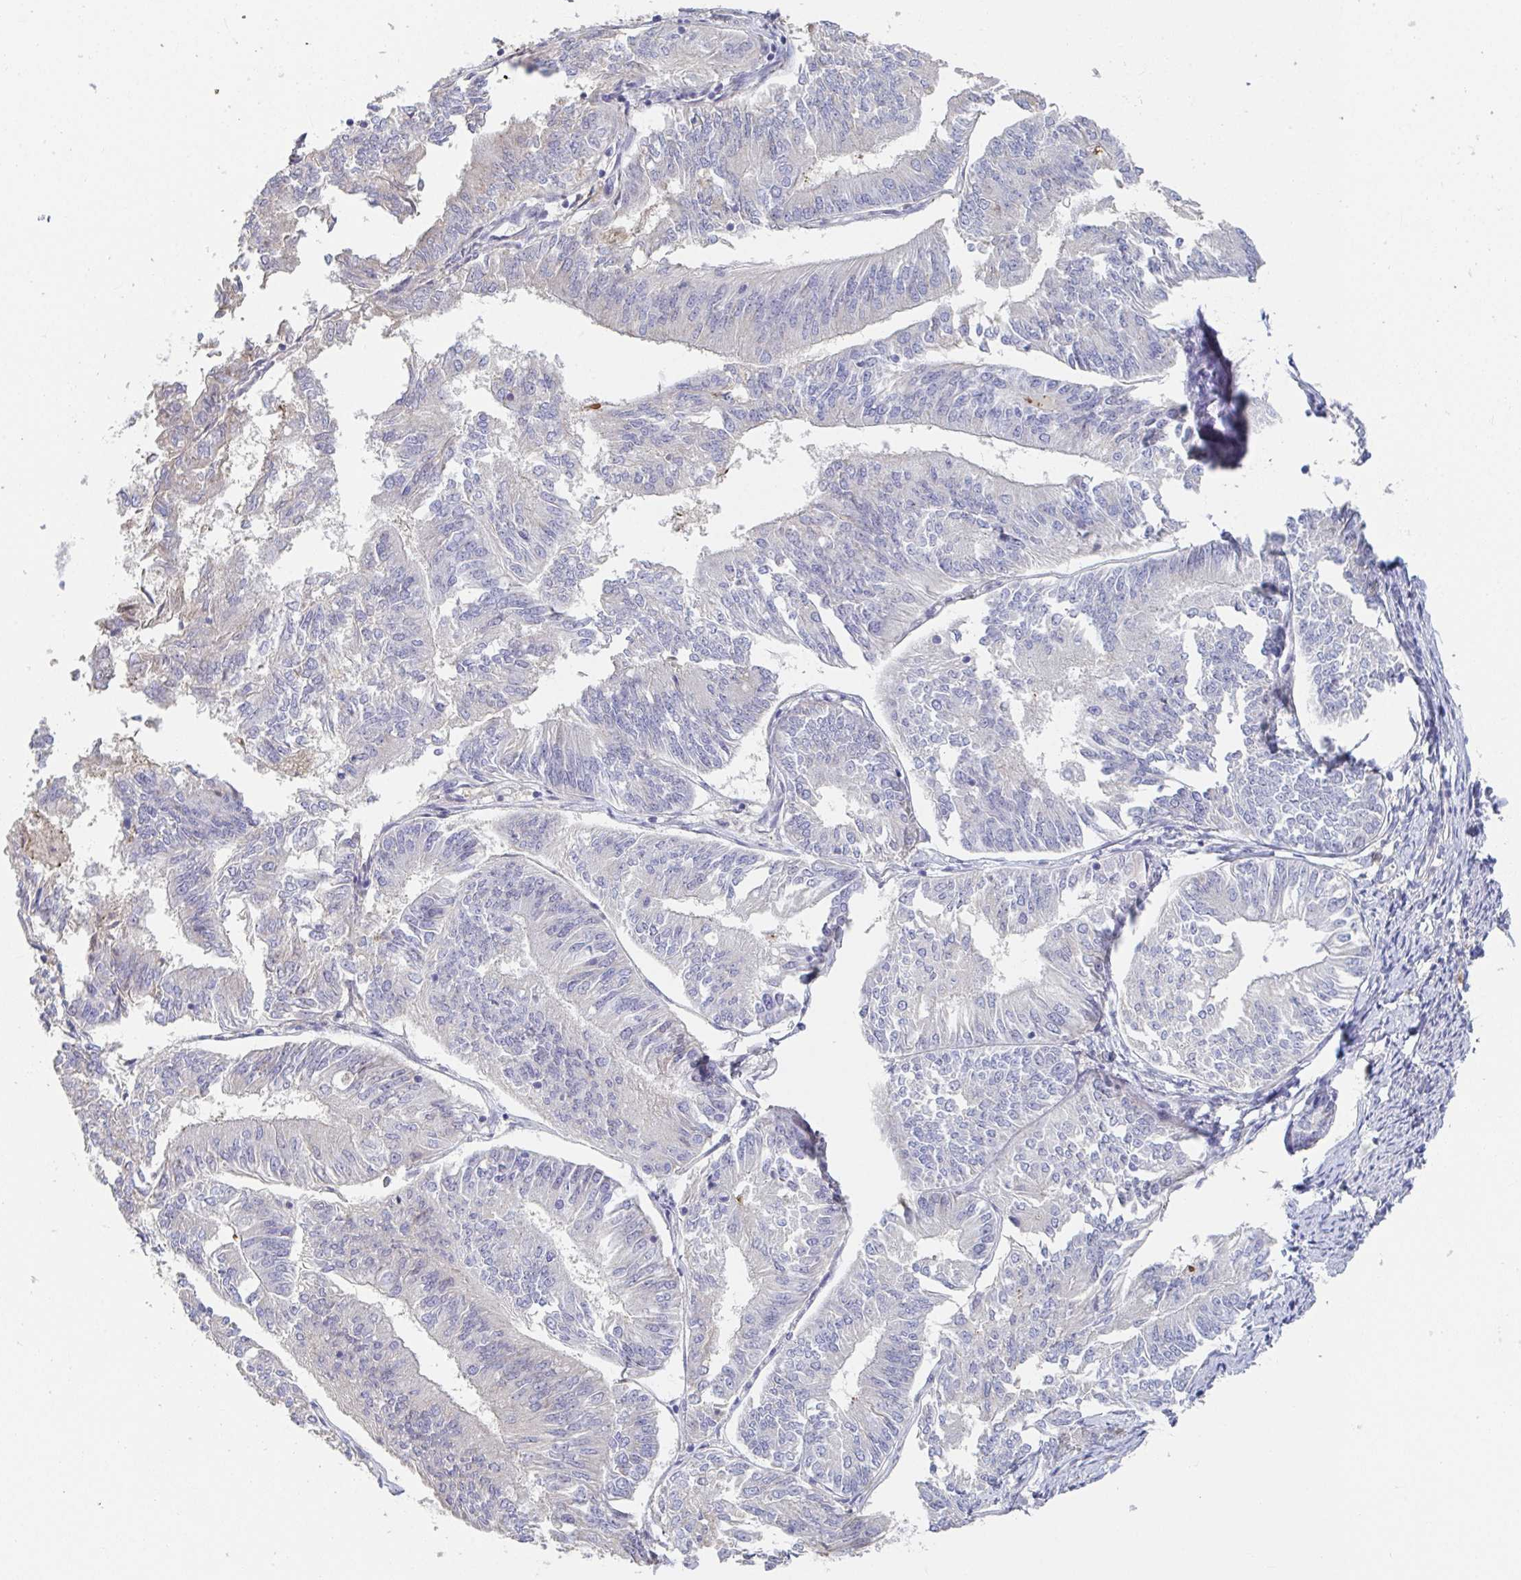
{"staining": {"intensity": "negative", "quantity": "none", "location": "none"}, "tissue": "endometrial cancer", "cell_type": "Tumor cells", "image_type": "cancer", "snomed": [{"axis": "morphology", "description": "Adenocarcinoma, NOS"}, {"axis": "topography", "description": "Endometrium"}], "caption": "Immunohistochemistry image of human endometrial cancer stained for a protein (brown), which reveals no positivity in tumor cells. The staining is performed using DAB brown chromogen with nuclei counter-stained in using hematoxylin.", "gene": "ANO5", "patient": {"sex": "female", "age": 58}}